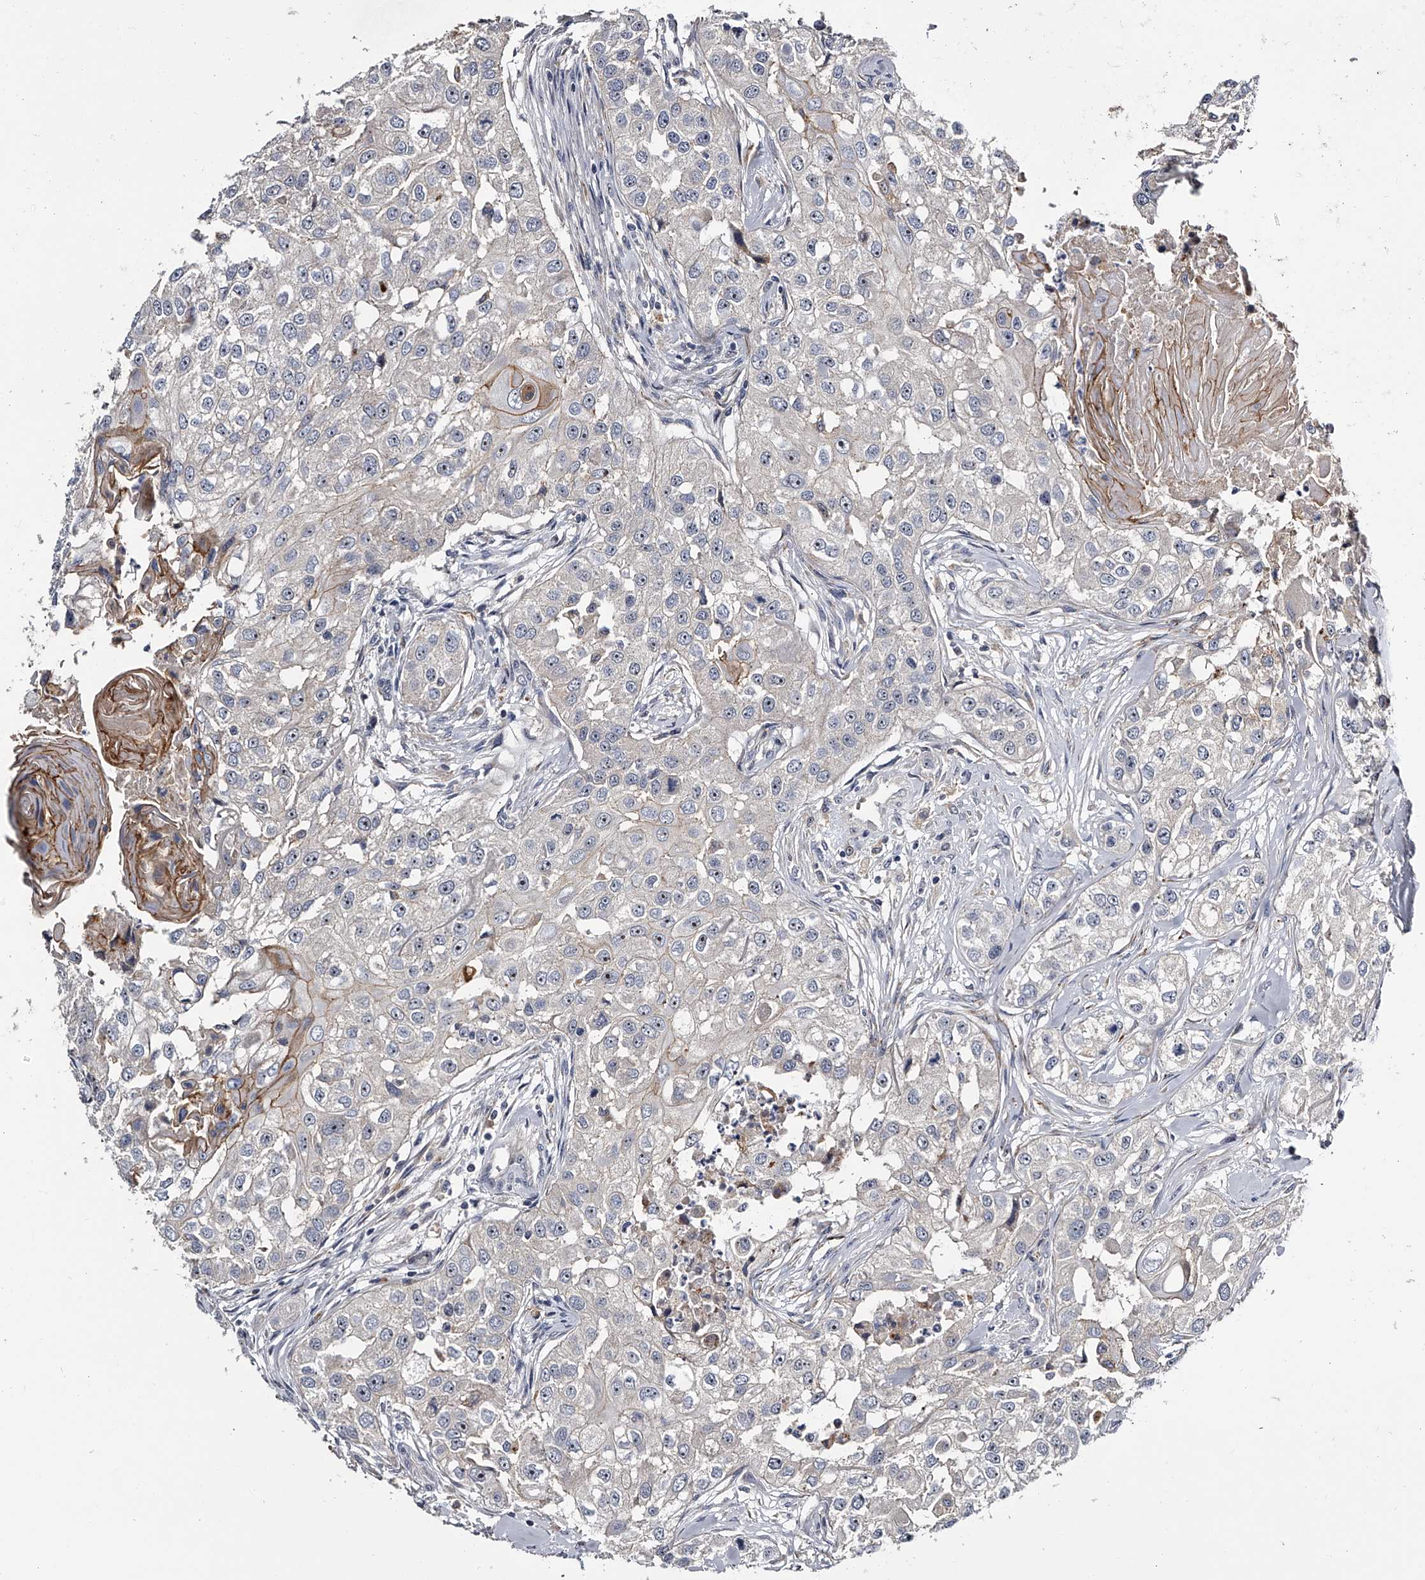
{"staining": {"intensity": "moderate", "quantity": "25%-75%", "location": "nuclear"}, "tissue": "head and neck cancer", "cell_type": "Tumor cells", "image_type": "cancer", "snomed": [{"axis": "morphology", "description": "Normal tissue, NOS"}, {"axis": "morphology", "description": "Squamous cell carcinoma, NOS"}, {"axis": "topography", "description": "Skeletal muscle"}, {"axis": "topography", "description": "Head-Neck"}], "caption": "Approximately 25%-75% of tumor cells in human squamous cell carcinoma (head and neck) reveal moderate nuclear protein positivity as visualized by brown immunohistochemical staining.", "gene": "MDN1", "patient": {"sex": "male", "age": 51}}